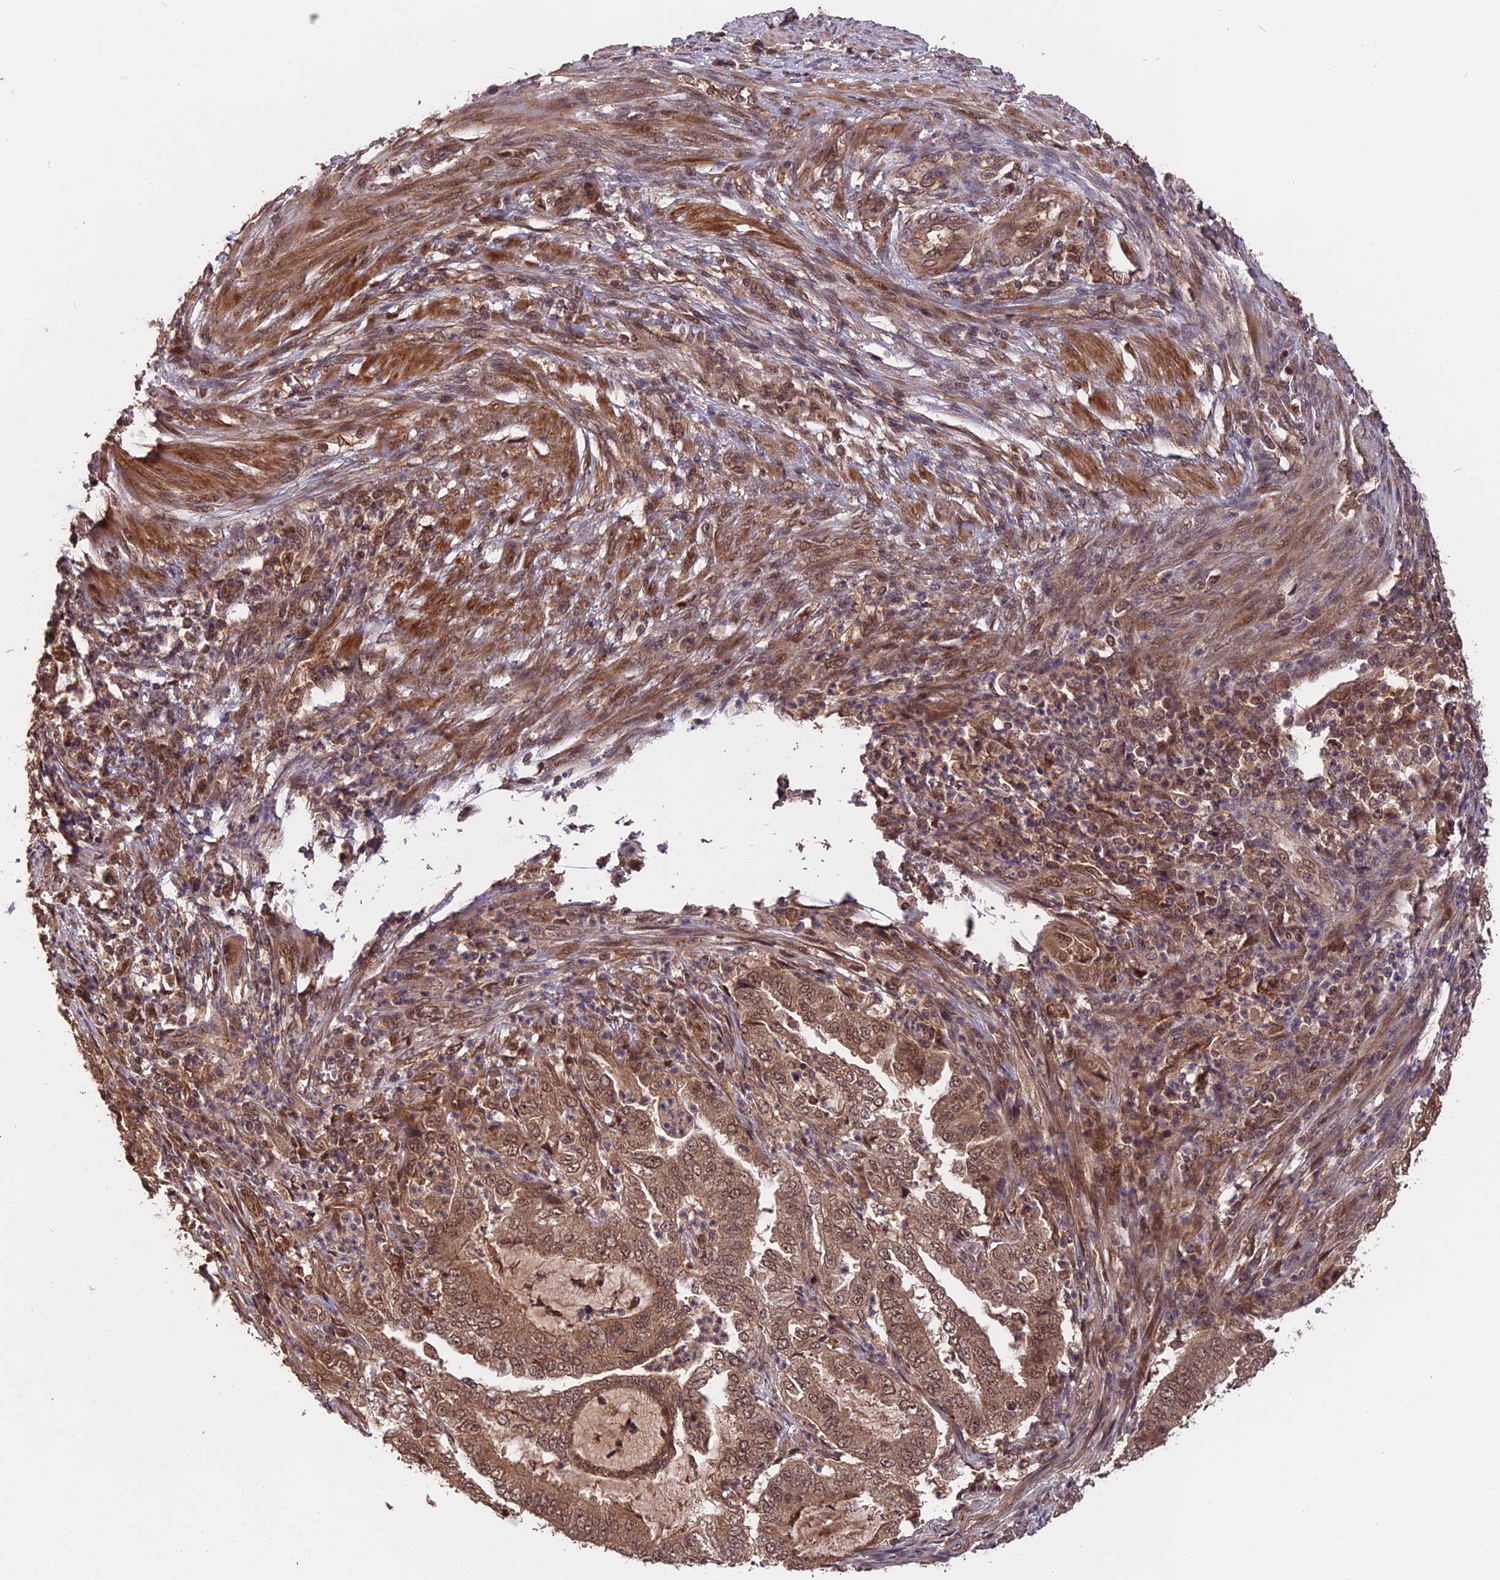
{"staining": {"intensity": "moderate", "quantity": ">75%", "location": "cytoplasmic/membranous,nuclear"}, "tissue": "endometrial cancer", "cell_type": "Tumor cells", "image_type": "cancer", "snomed": [{"axis": "morphology", "description": "Adenocarcinoma, NOS"}, {"axis": "topography", "description": "Endometrium"}], "caption": "Endometrial cancer (adenocarcinoma) stained with immunohistochemistry (IHC) shows moderate cytoplasmic/membranous and nuclear staining in about >75% of tumor cells.", "gene": "ESCO1", "patient": {"sex": "female", "age": 51}}